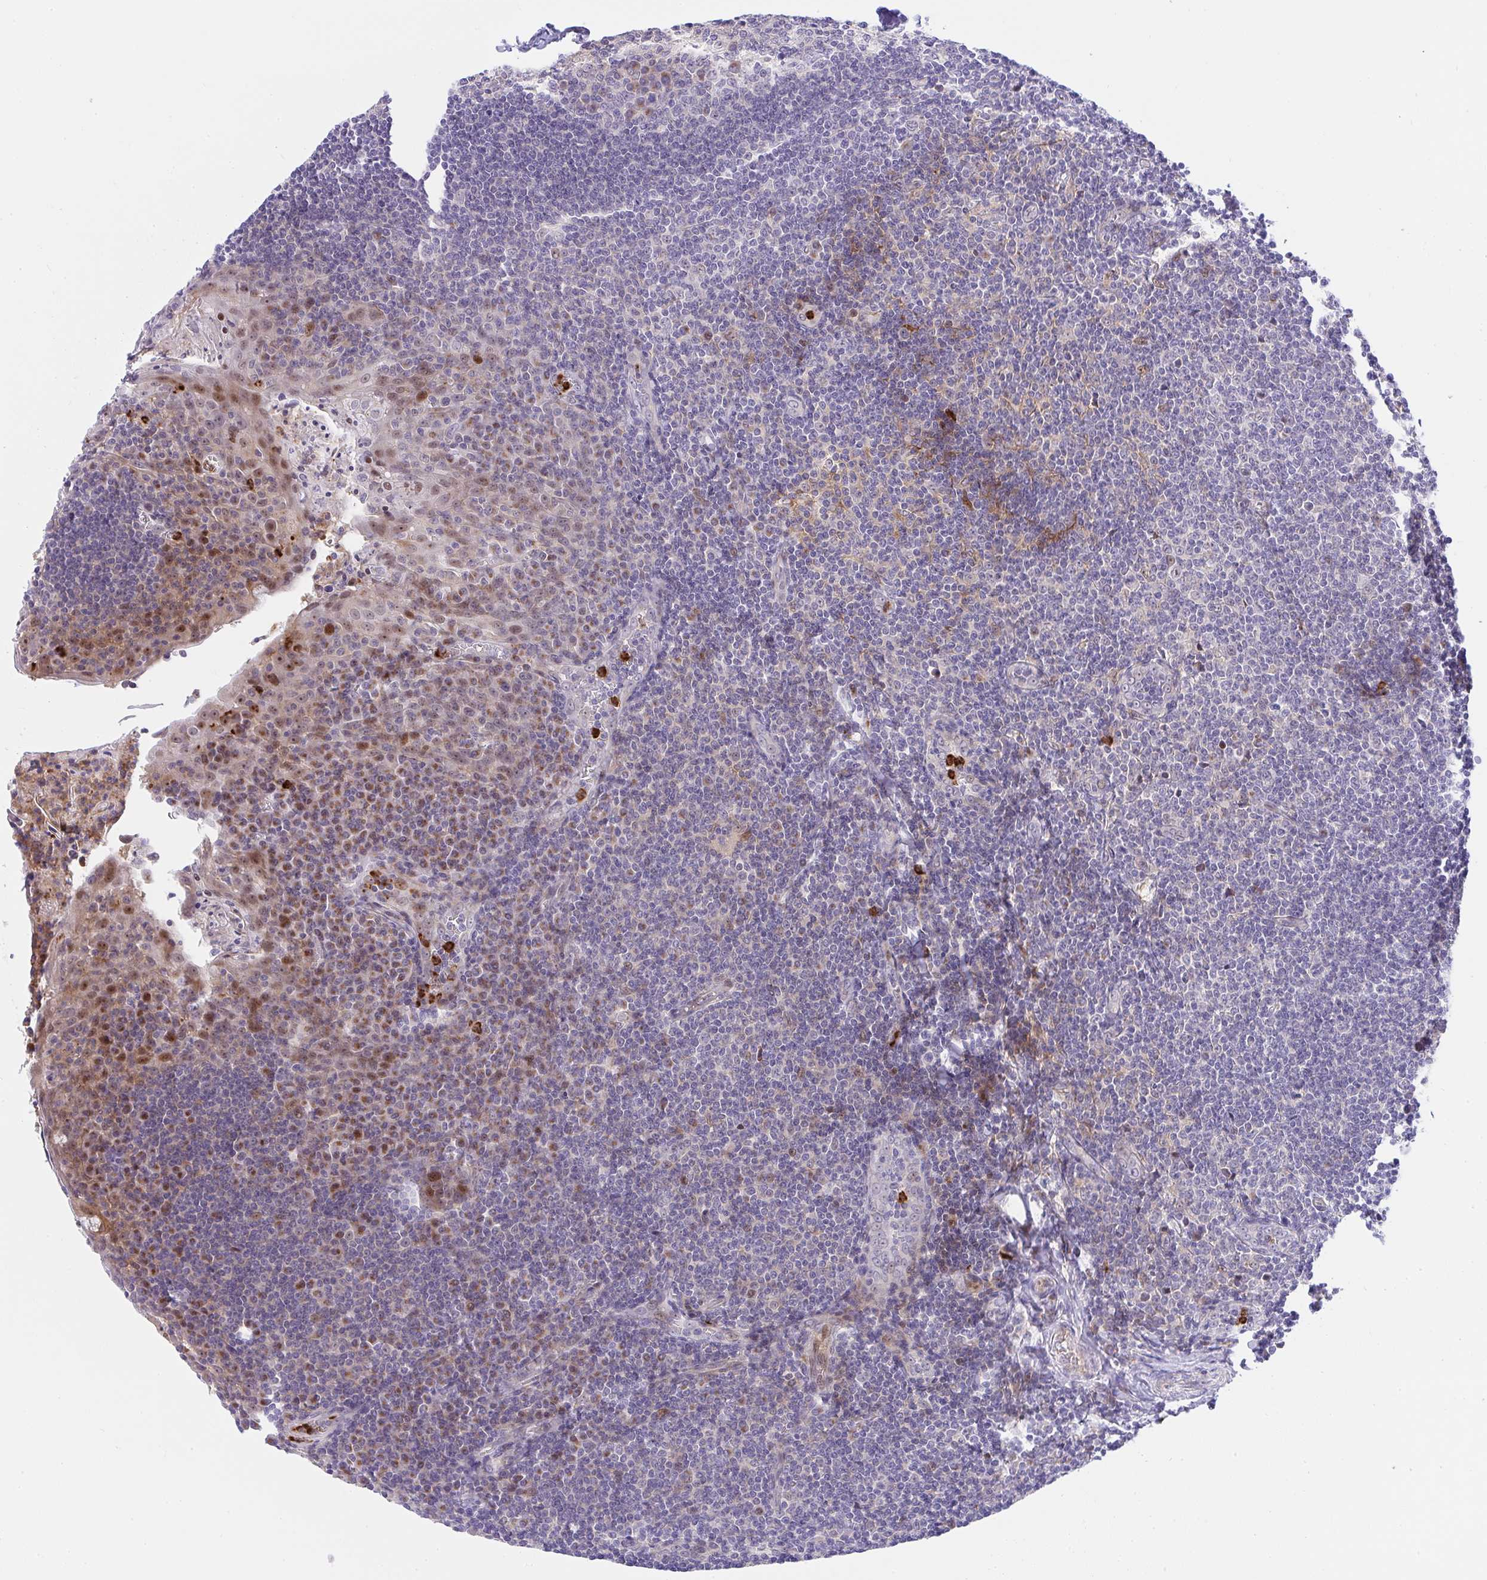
{"staining": {"intensity": "moderate", "quantity": ">75%", "location": "cytoplasmic/membranous"}, "tissue": "tonsil", "cell_type": "Germinal center cells", "image_type": "normal", "snomed": [{"axis": "morphology", "description": "Normal tissue, NOS"}, {"axis": "topography", "description": "Tonsil"}], "caption": "Human tonsil stained with a protein marker exhibits moderate staining in germinal center cells.", "gene": "ZNF554", "patient": {"sex": "male", "age": 27}}